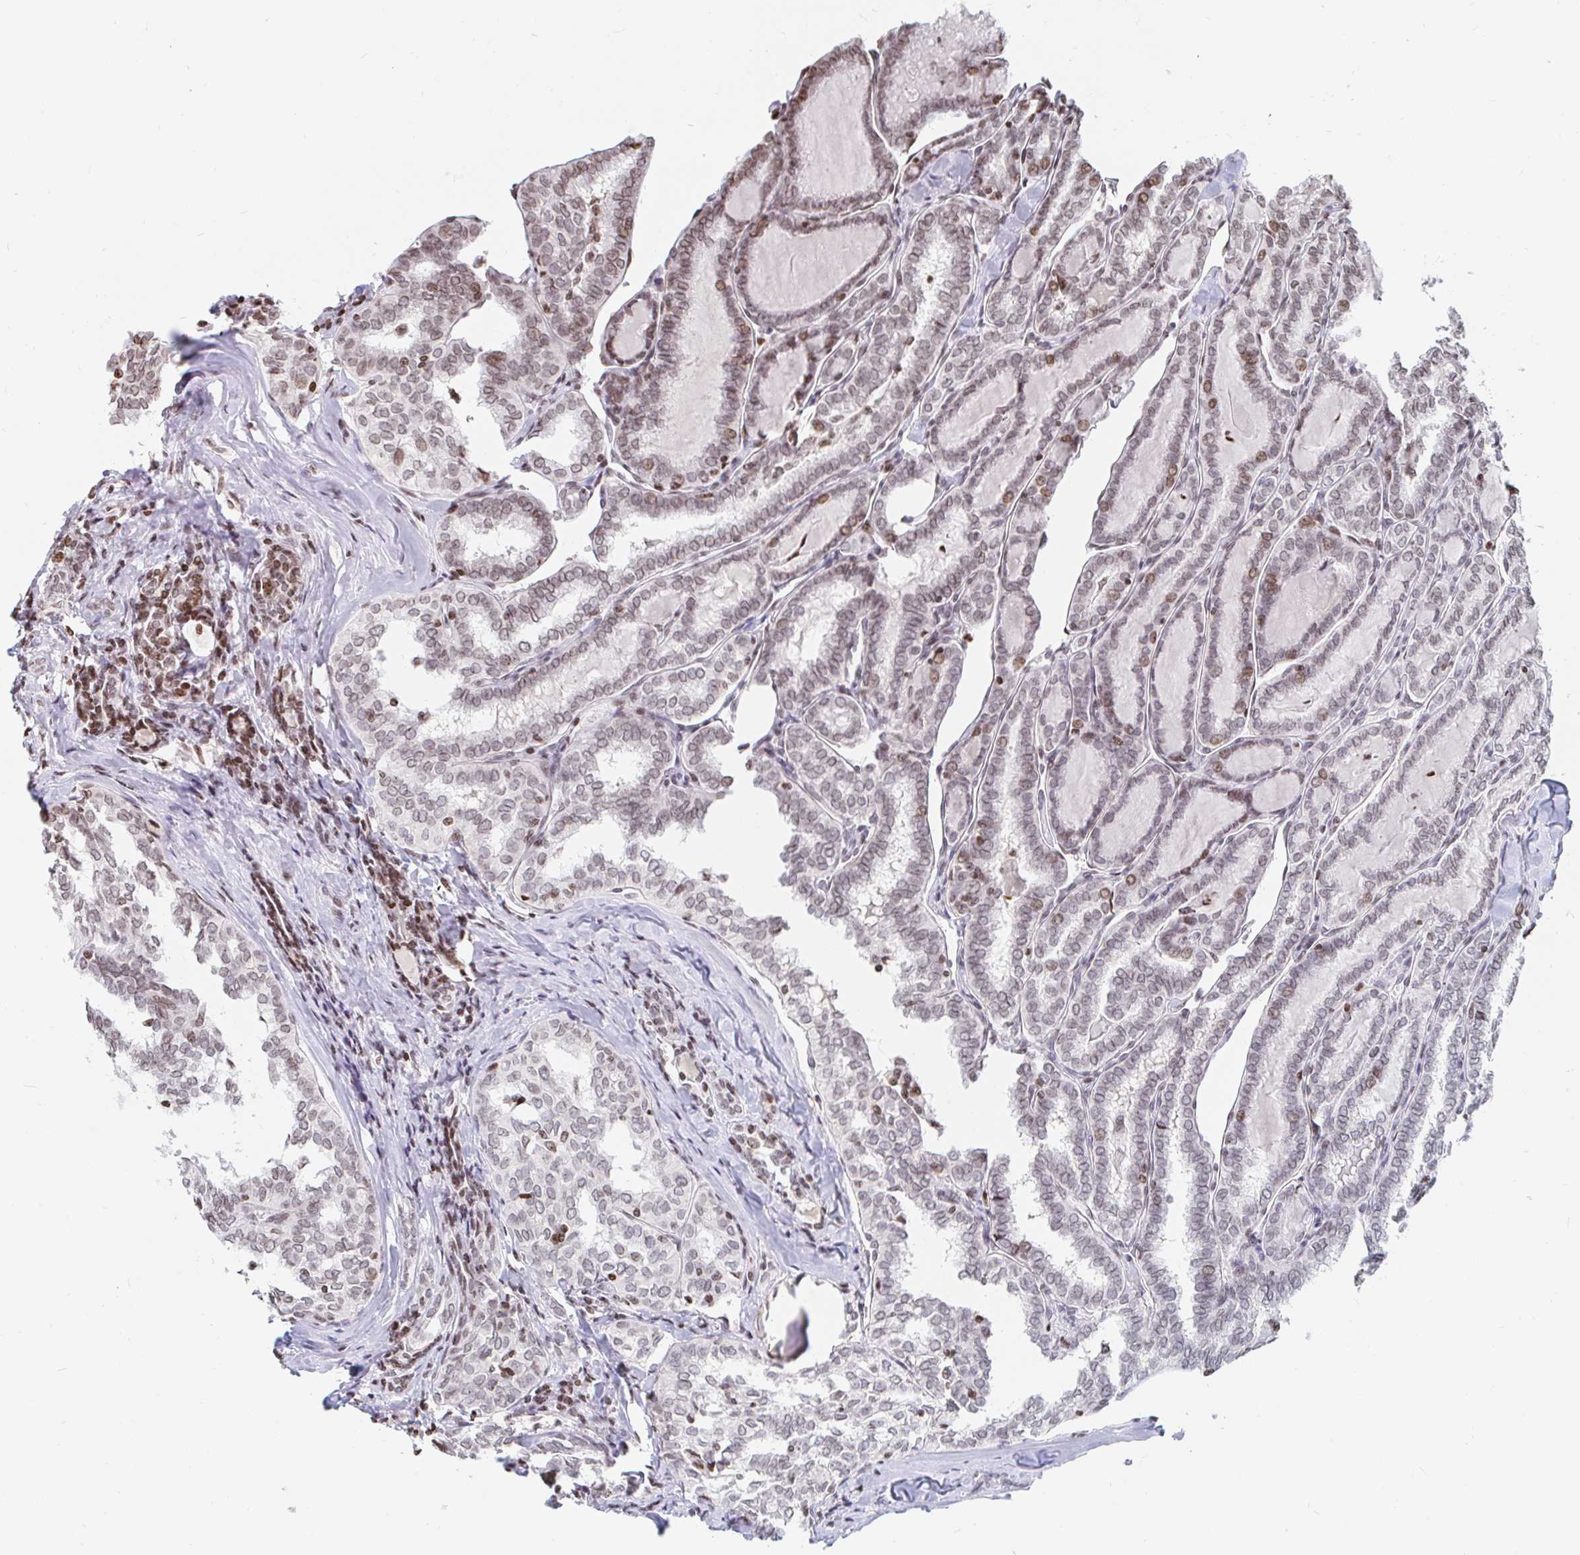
{"staining": {"intensity": "weak", "quantity": ">75%", "location": "nuclear"}, "tissue": "thyroid cancer", "cell_type": "Tumor cells", "image_type": "cancer", "snomed": [{"axis": "morphology", "description": "Papillary adenocarcinoma, NOS"}, {"axis": "topography", "description": "Thyroid gland"}], "caption": "Immunohistochemical staining of human thyroid papillary adenocarcinoma shows weak nuclear protein expression in approximately >75% of tumor cells.", "gene": "HOXC10", "patient": {"sex": "female", "age": 30}}